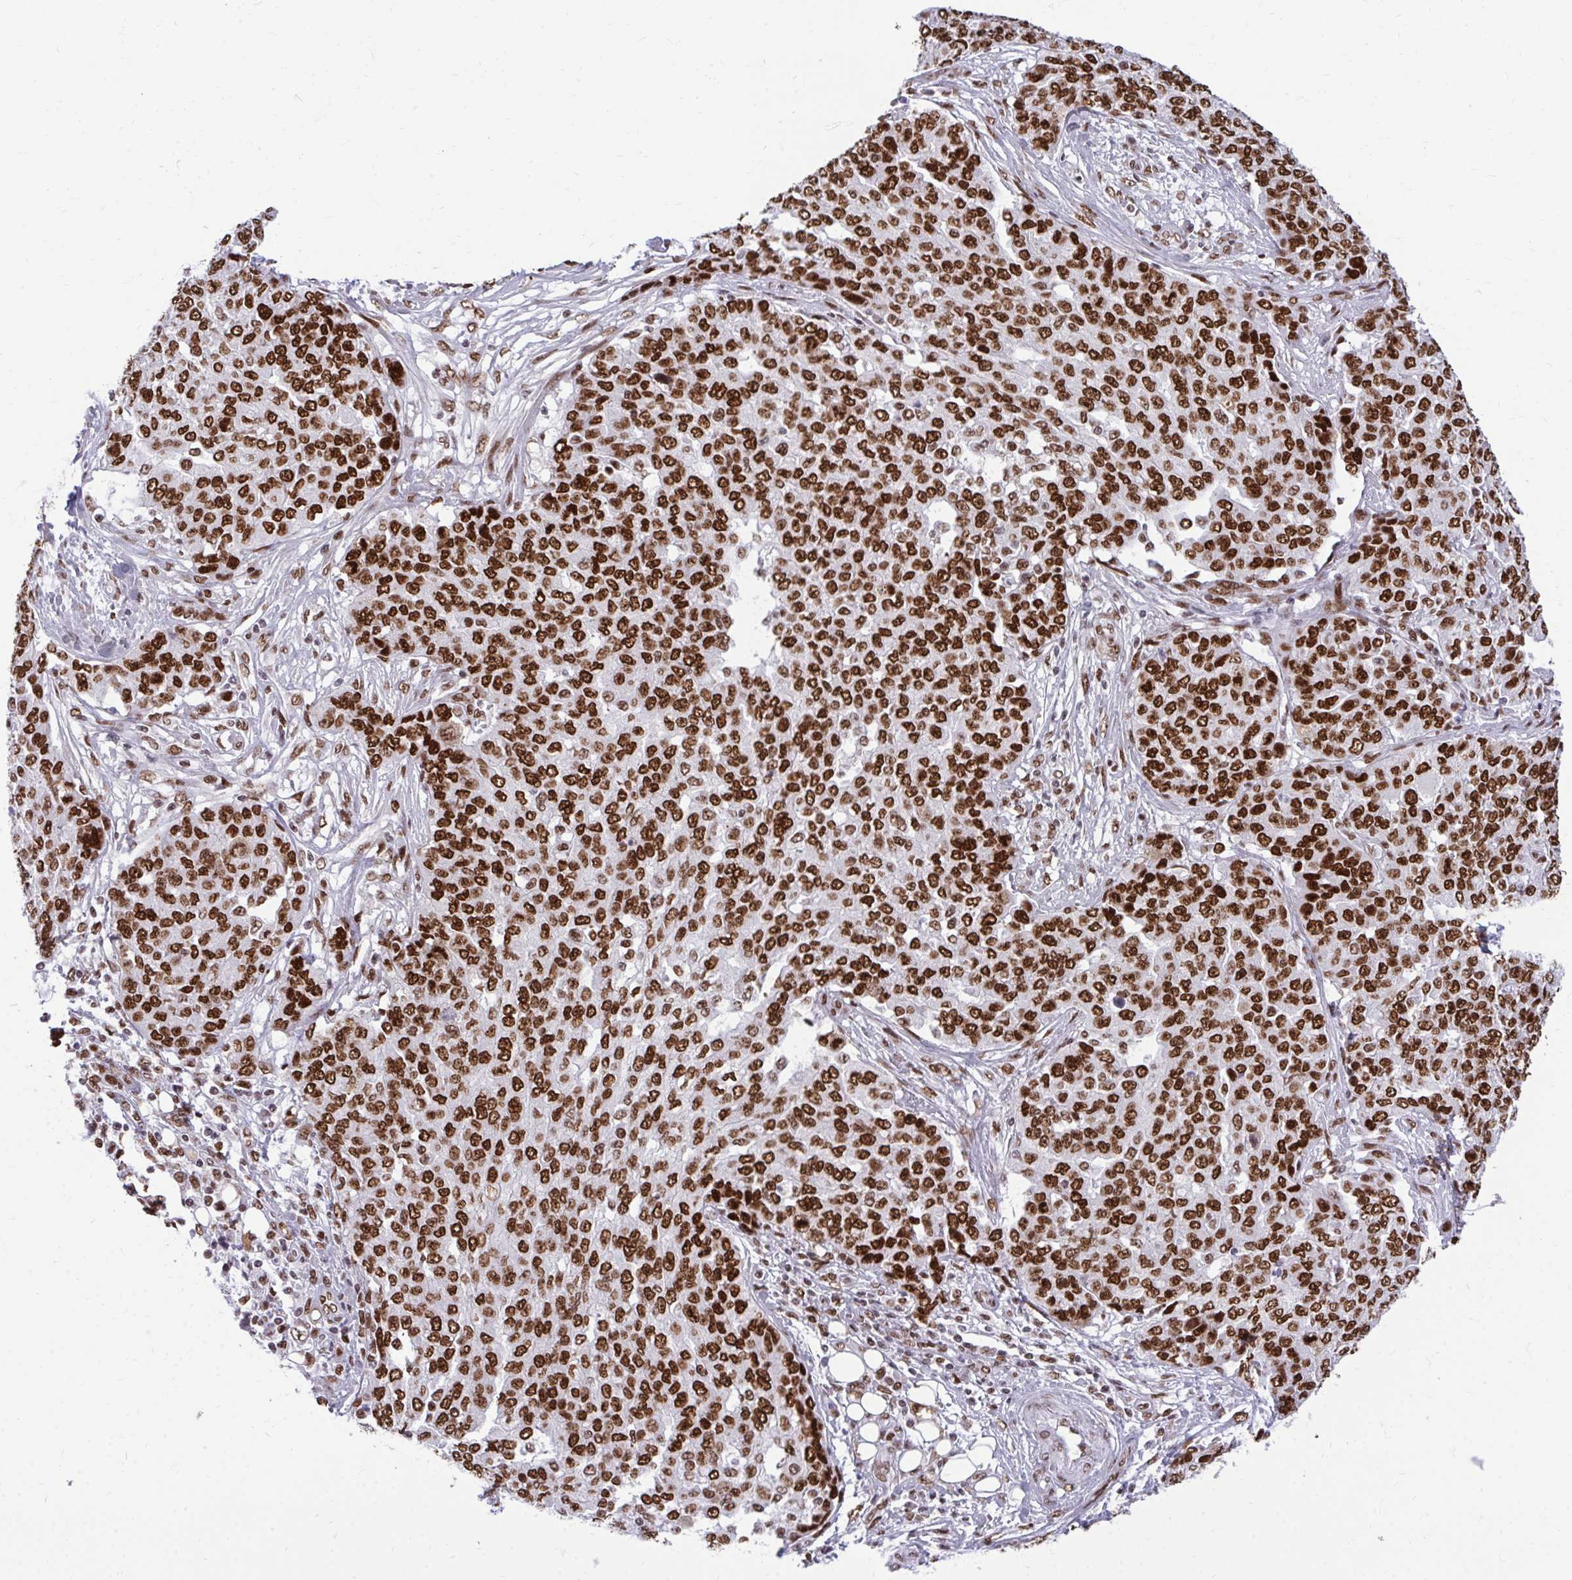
{"staining": {"intensity": "strong", "quantity": ">75%", "location": "nuclear"}, "tissue": "ovarian cancer", "cell_type": "Tumor cells", "image_type": "cancer", "snomed": [{"axis": "morphology", "description": "Cystadenocarcinoma, serous, NOS"}, {"axis": "topography", "description": "Soft tissue"}, {"axis": "topography", "description": "Ovary"}], "caption": "Ovarian serous cystadenocarcinoma tissue reveals strong nuclear staining in approximately >75% of tumor cells The protein is stained brown, and the nuclei are stained in blue (DAB IHC with brightfield microscopy, high magnification).", "gene": "CDYL", "patient": {"sex": "female", "age": 57}}